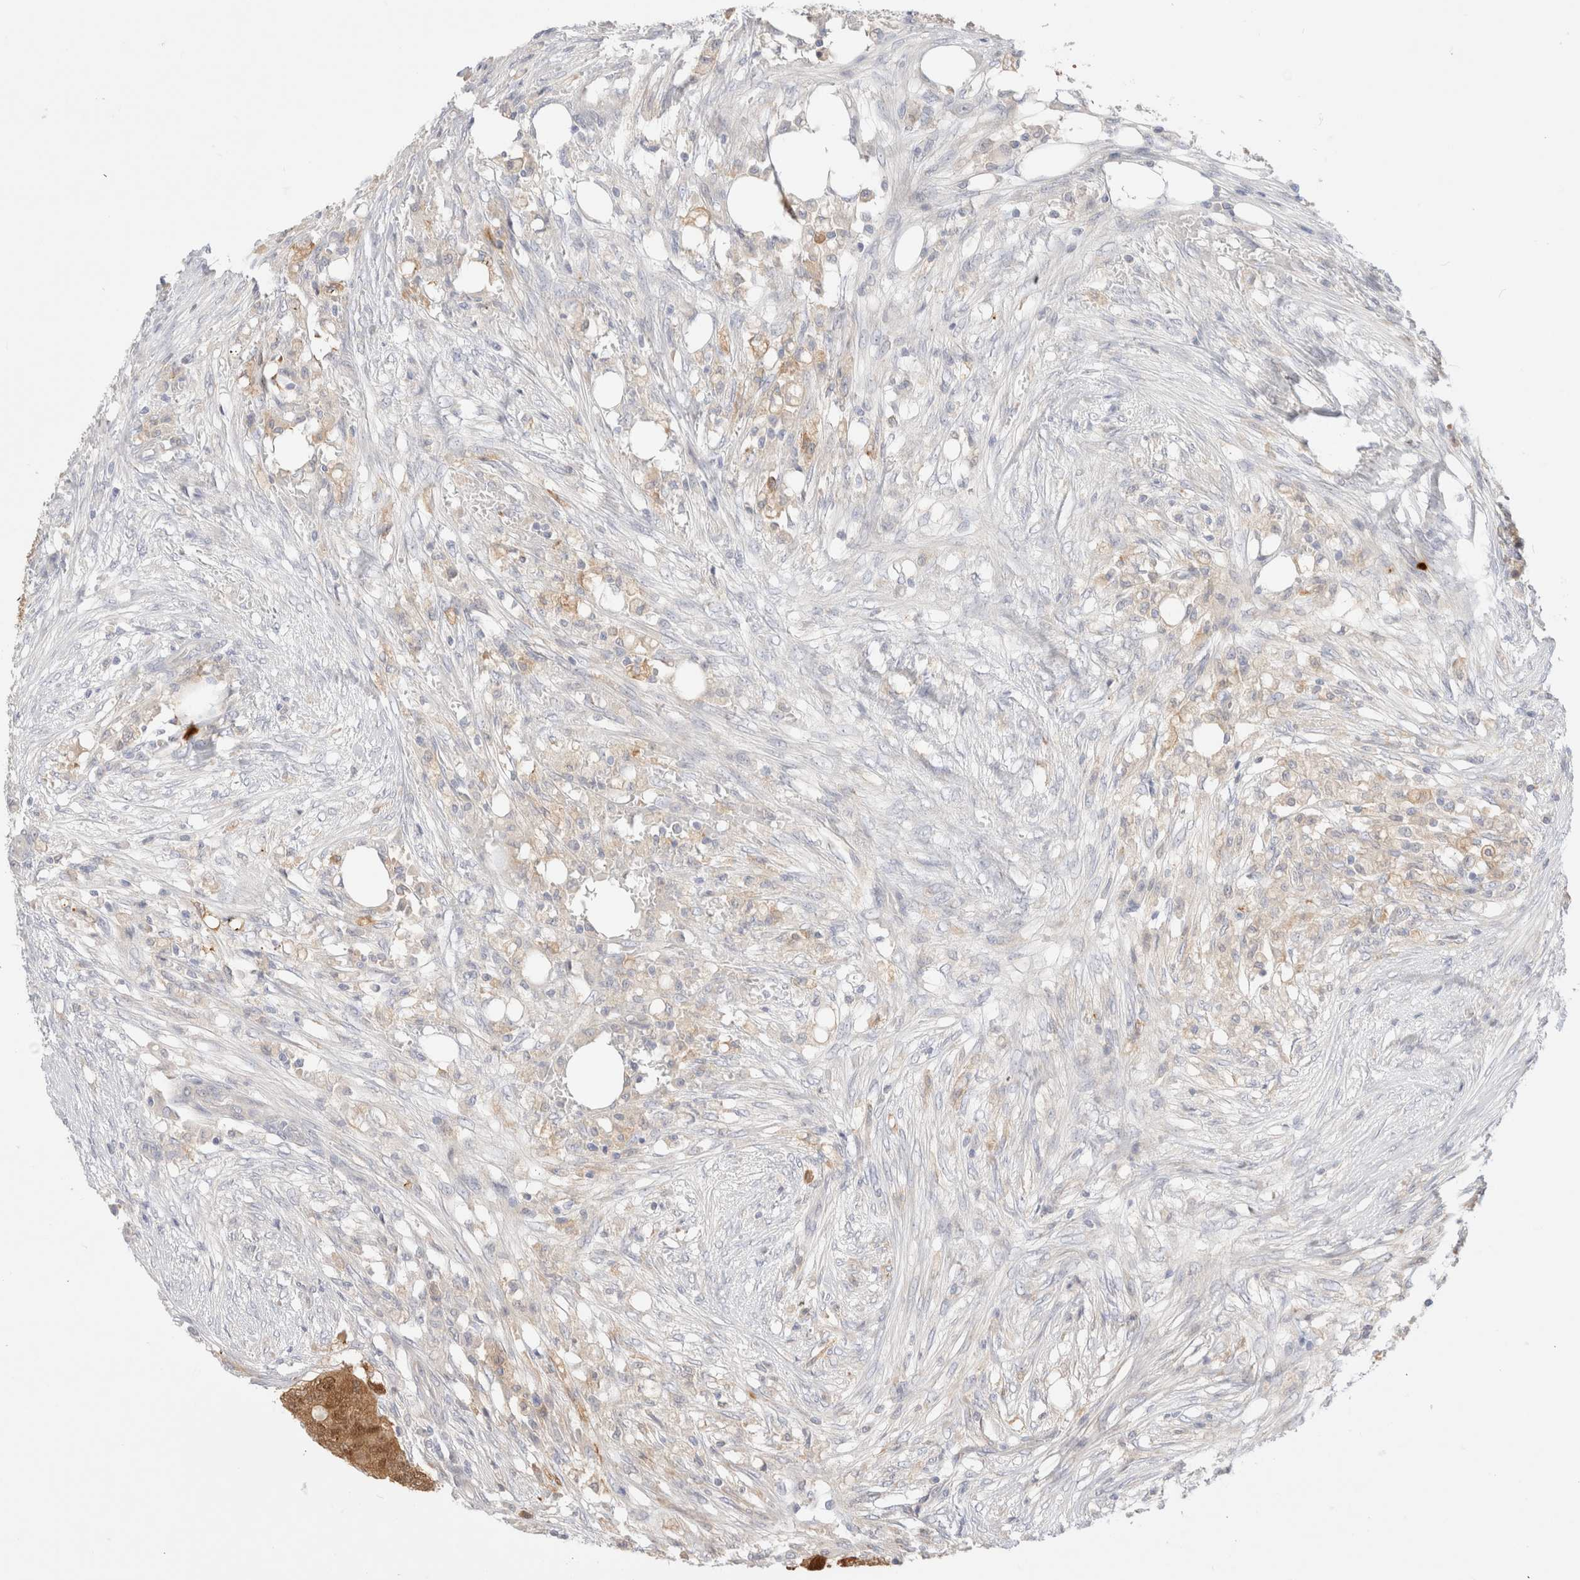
{"staining": {"intensity": "weak", "quantity": ">75%", "location": "cytoplasmic/membranous,nuclear"}, "tissue": "colorectal cancer", "cell_type": "Tumor cells", "image_type": "cancer", "snomed": [{"axis": "morphology", "description": "Adenocarcinoma, NOS"}, {"axis": "topography", "description": "Colon"}], "caption": "Protein positivity by immunohistochemistry (IHC) displays weak cytoplasmic/membranous and nuclear positivity in about >75% of tumor cells in adenocarcinoma (colorectal).", "gene": "EFCAB13", "patient": {"sex": "male", "age": 71}}